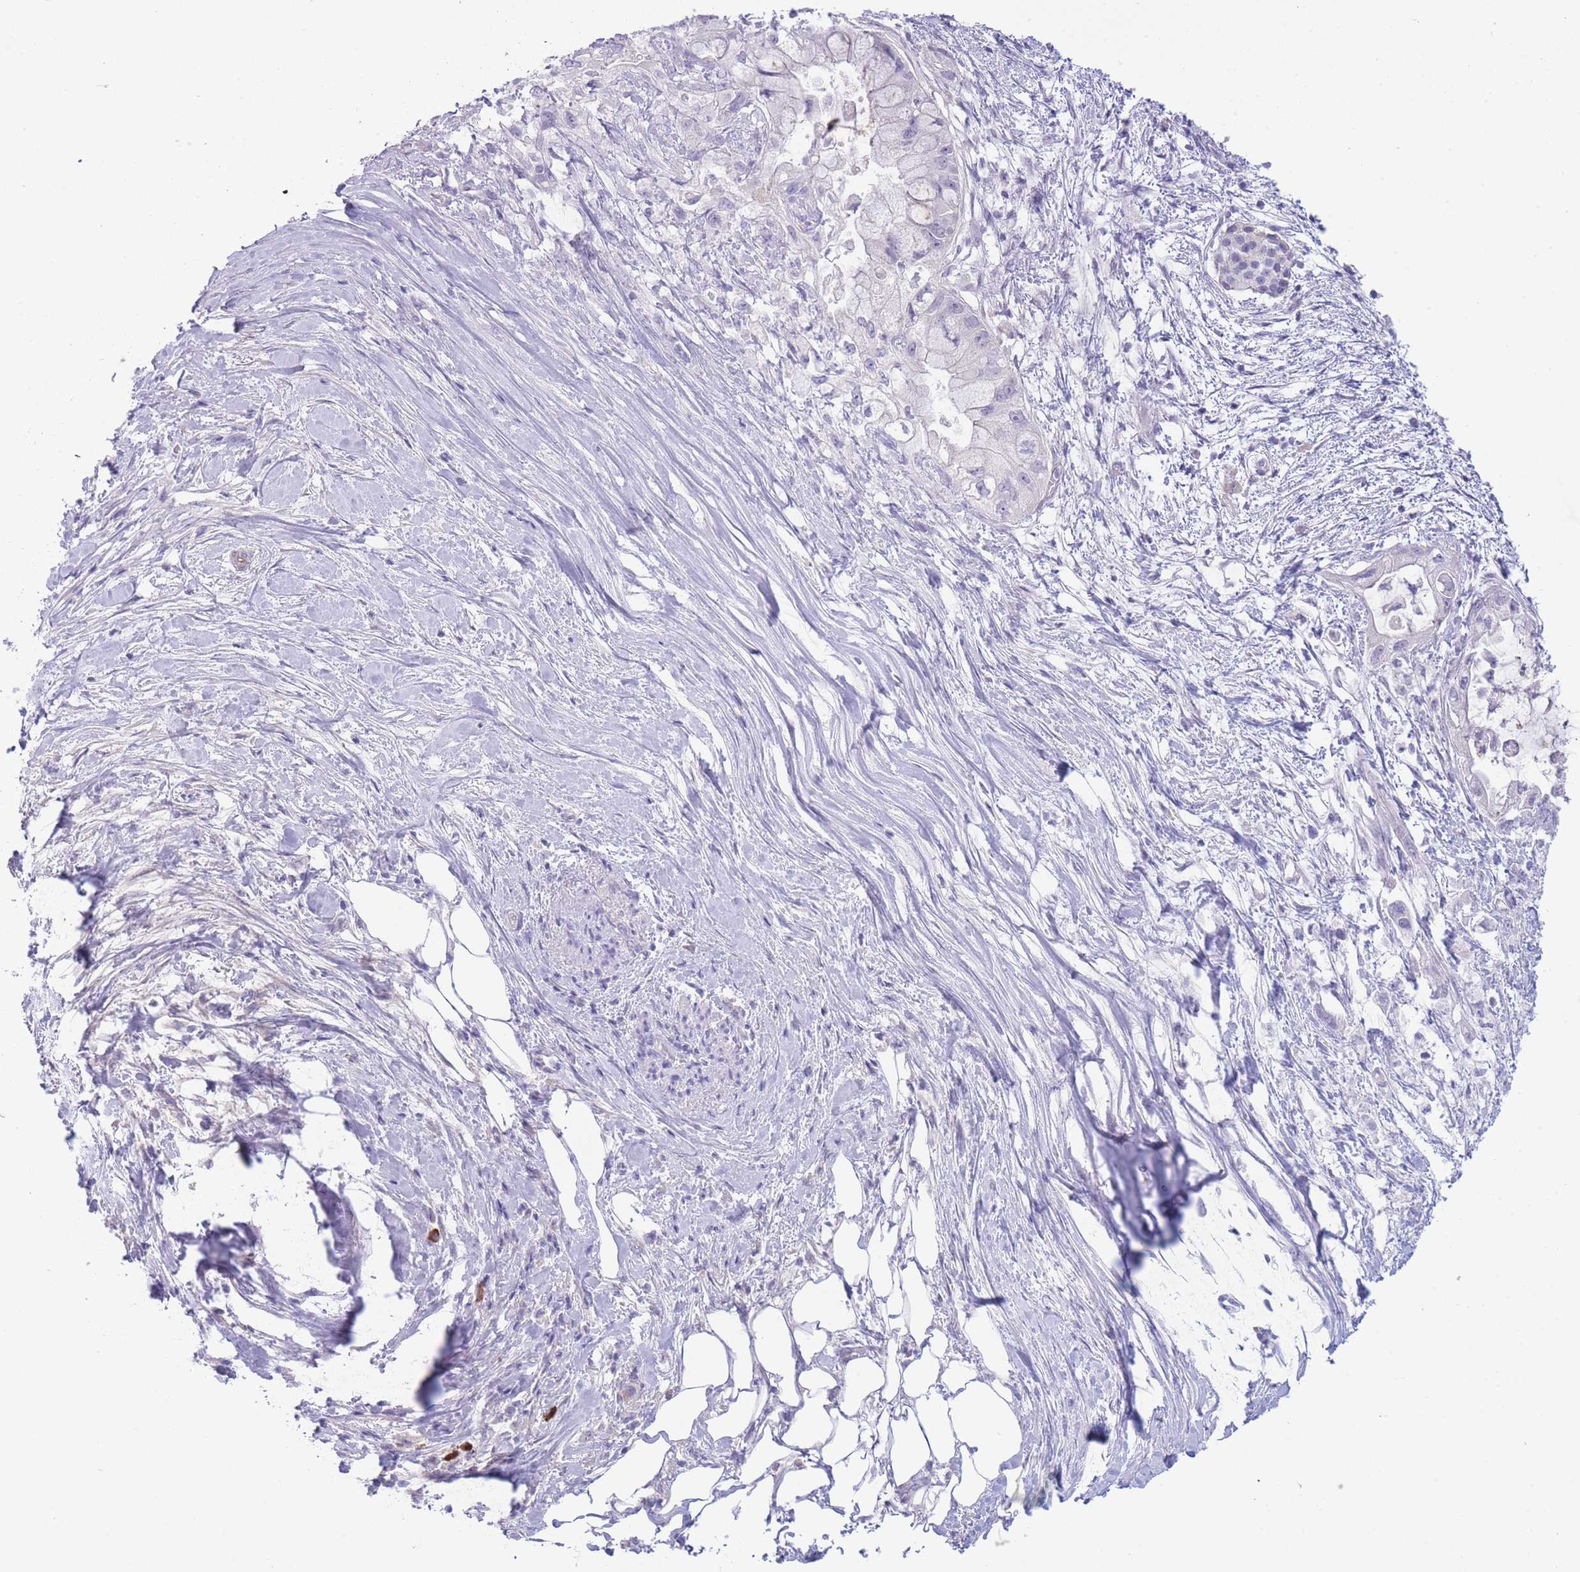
{"staining": {"intensity": "negative", "quantity": "none", "location": "none"}, "tissue": "pancreatic cancer", "cell_type": "Tumor cells", "image_type": "cancer", "snomed": [{"axis": "morphology", "description": "Adenocarcinoma, NOS"}, {"axis": "topography", "description": "Pancreas"}], "caption": "An IHC photomicrograph of pancreatic cancer is shown. There is no staining in tumor cells of pancreatic cancer.", "gene": "ASAP3", "patient": {"sex": "male", "age": 48}}